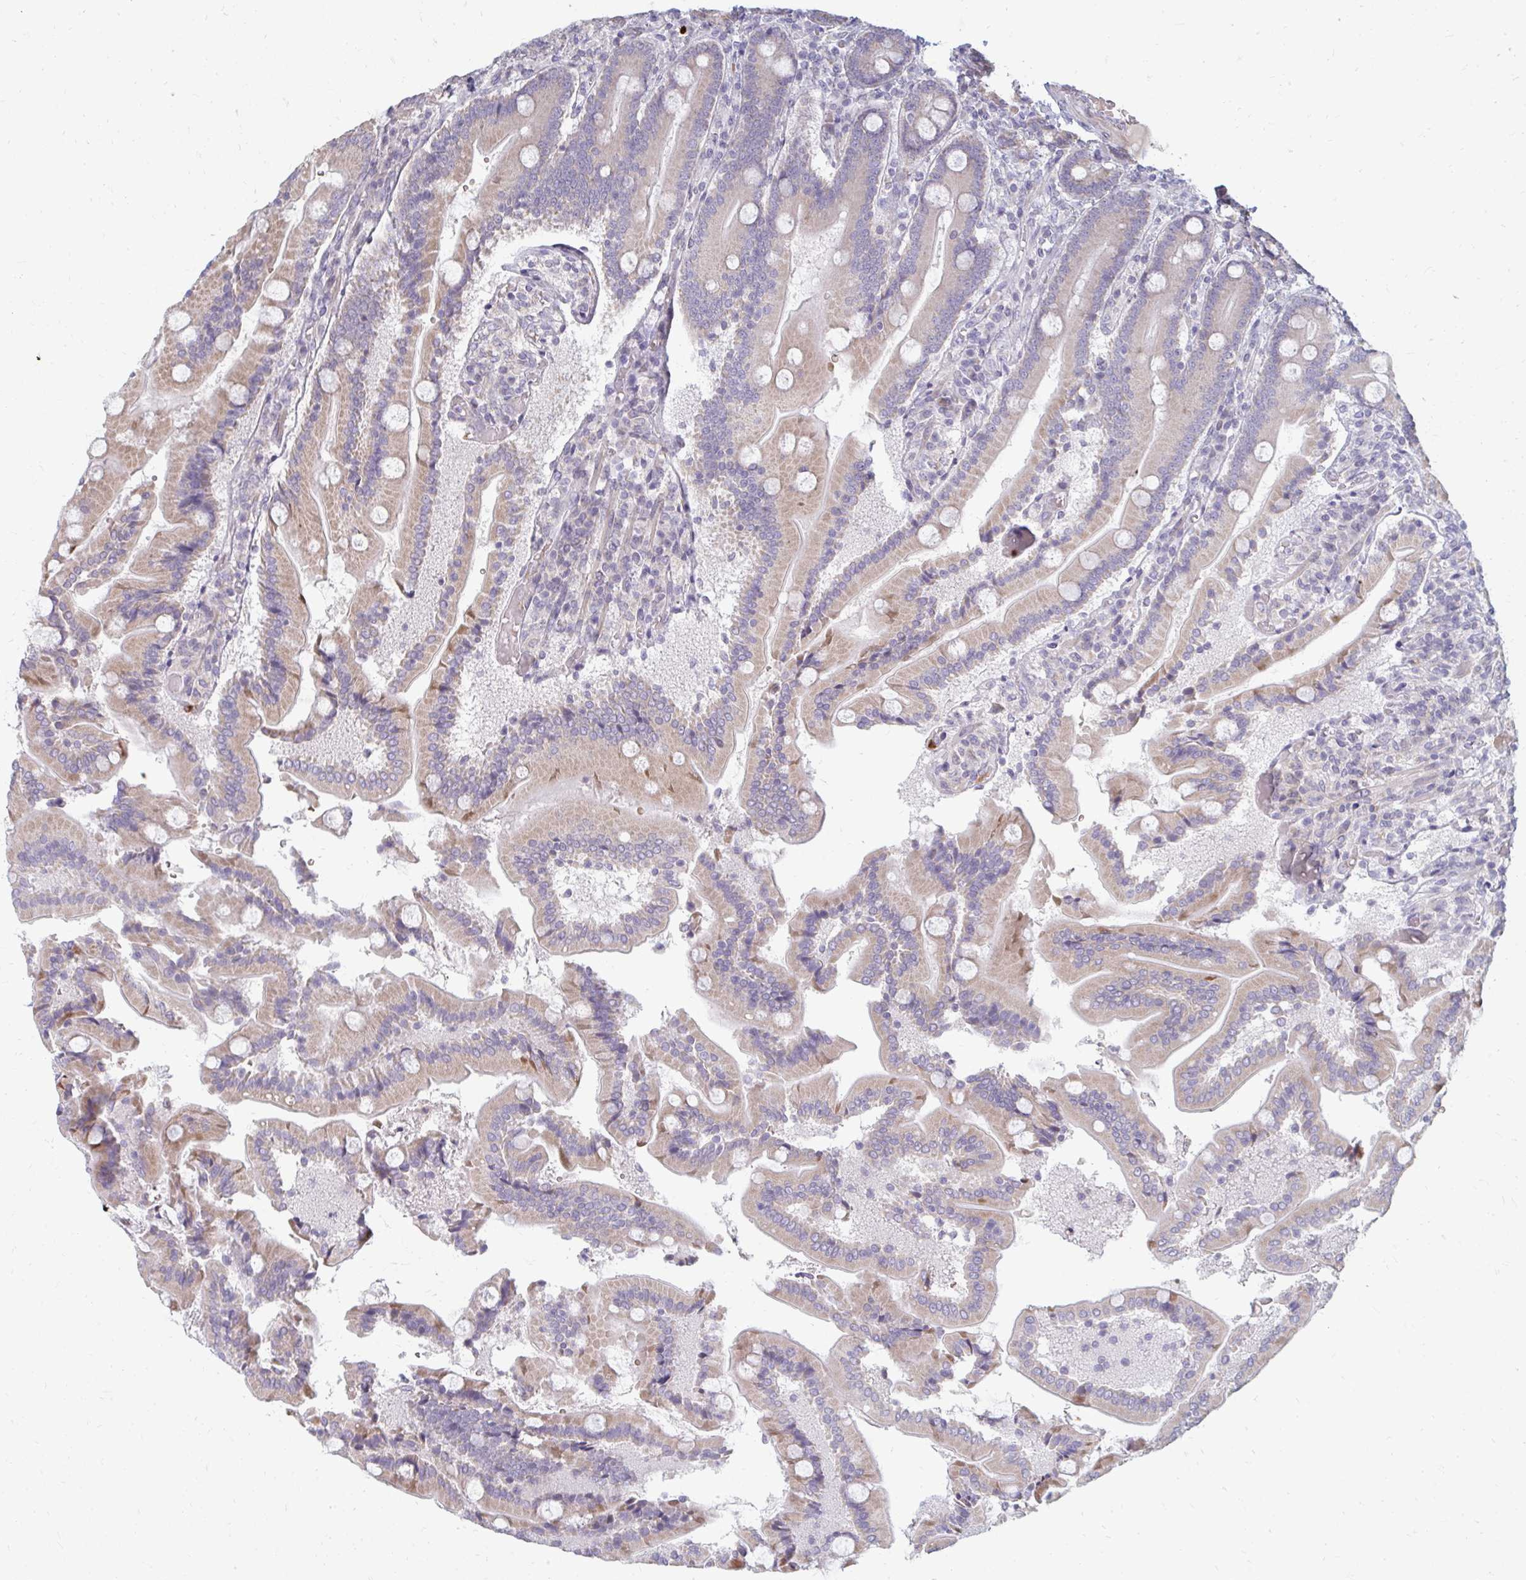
{"staining": {"intensity": "weak", "quantity": "25%-75%", "location": "cytoplasmic/membranous"}, "tissue": "duodenum", "cell_type": "Glandular cells", "image_type": "normal", "snomed": [{"axis": "morphology", "description": "Normal tissue, NOS"}, {"axis": "topography", "description": "Duodenum"}], "caption": "Weak cytoplasmic/membranous positivity is identified in about 25%-75% of glandular cells in benign duodenum. The staining is performed using DAB (3,3'-diaminobenzidine) brown chromogen to label protein expression. The nuclei are counter-stained blue using hematoxylin.", "gene": "RAB33A", "patient": {"sex": "female", "age": 62}}